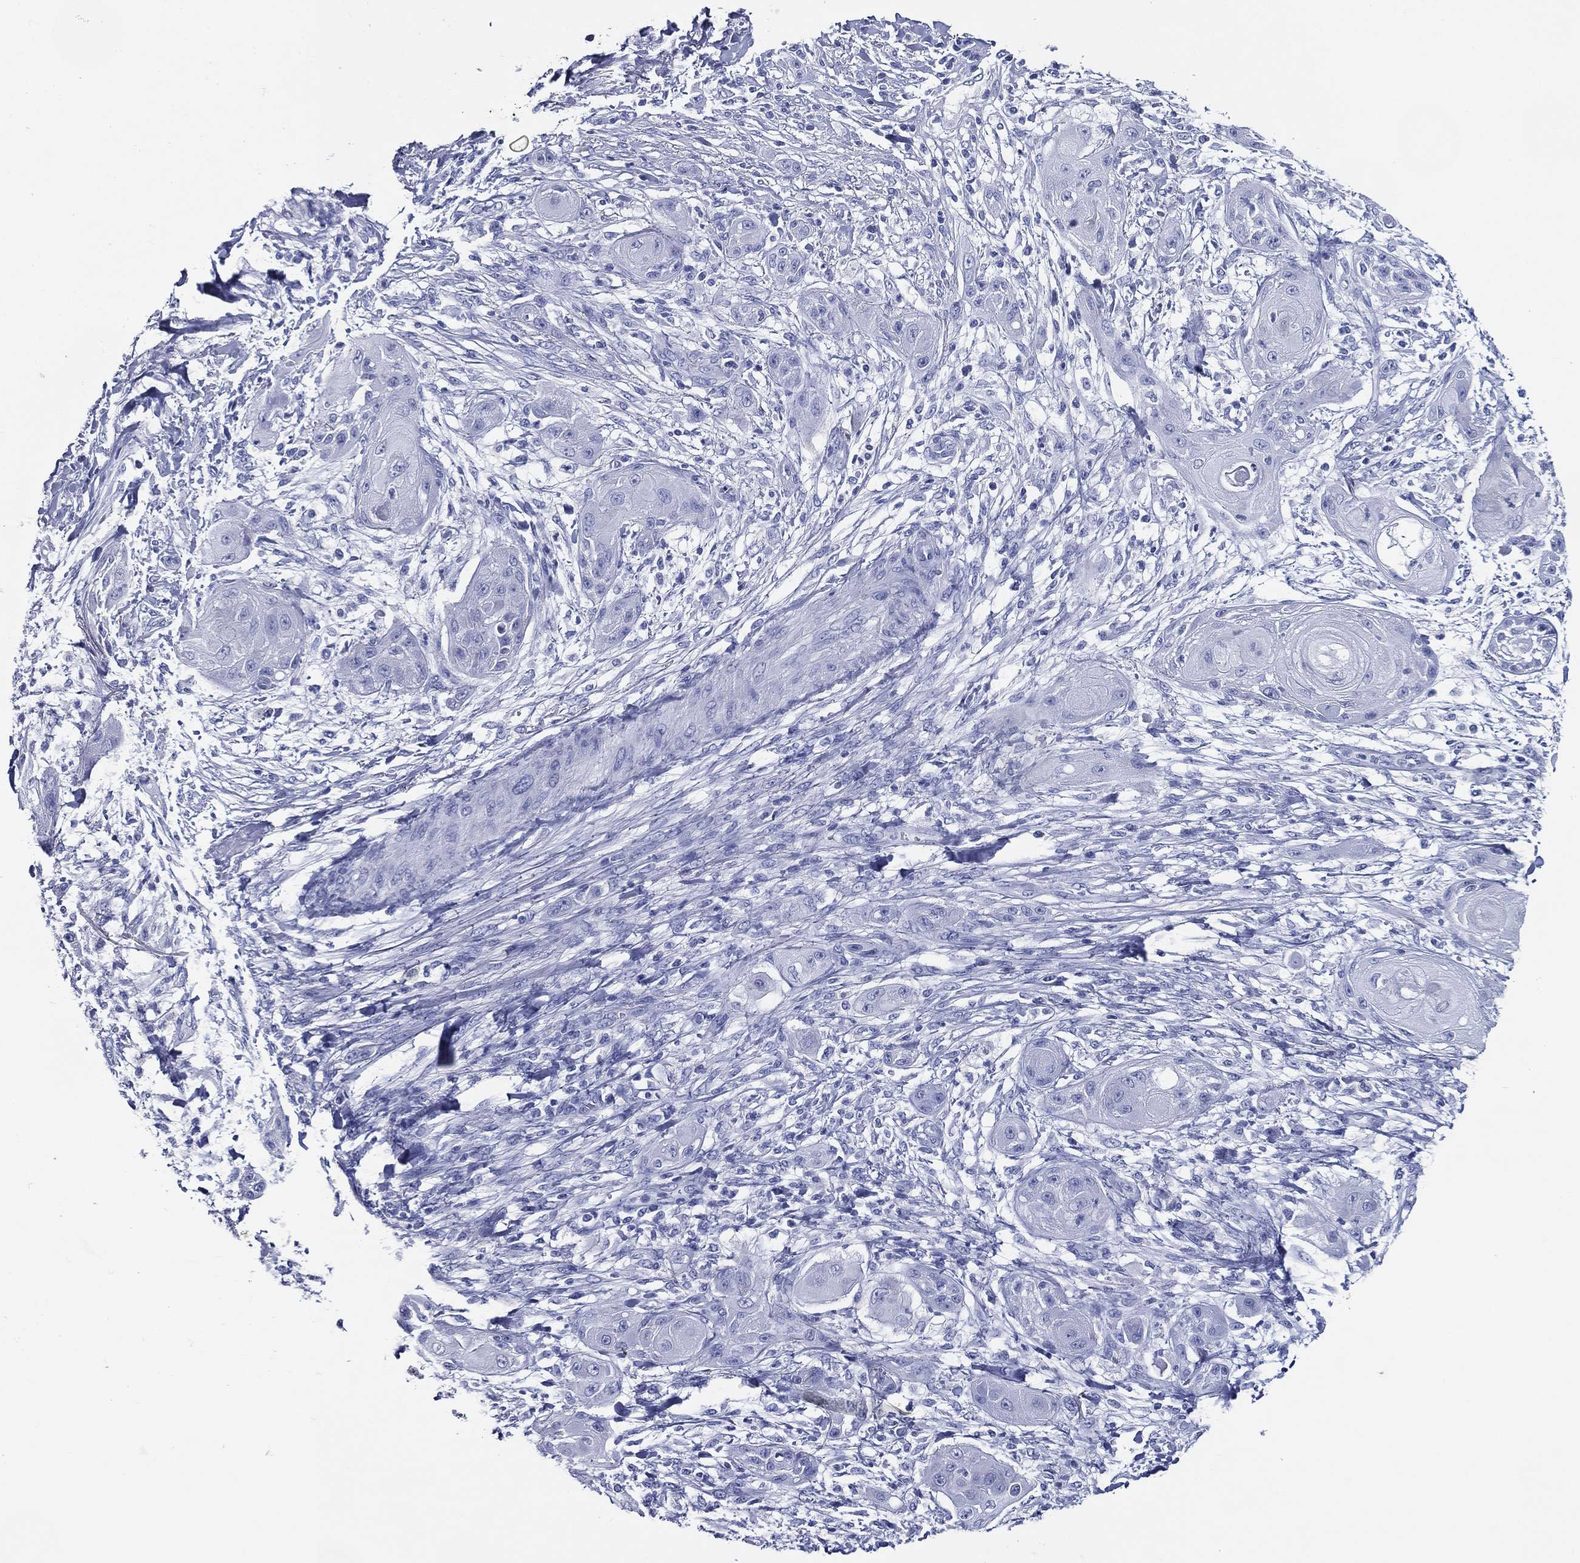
{"staining": {"intensity": "negative", "quantity": "none", "location": "none"}, "tissue": "skin cancer", "cell_type": "Tumor cells", "image_type": "cancer", "snomed": [{"axis": "morphology", "description": "Squamous cell carcinoma, NOS"}, {"axis": "topography", "description": "Skin"}], "caption": "This histopathology image is of squamous cell carcinoma (skin) stained with immunohistochemistry (IHC) to label a protein in brown with the nuclei are counter-stained blue. There is no positivity in tumor cells.", "gene": "ACE2", "patient": {"sex": "male", "age": 62}}